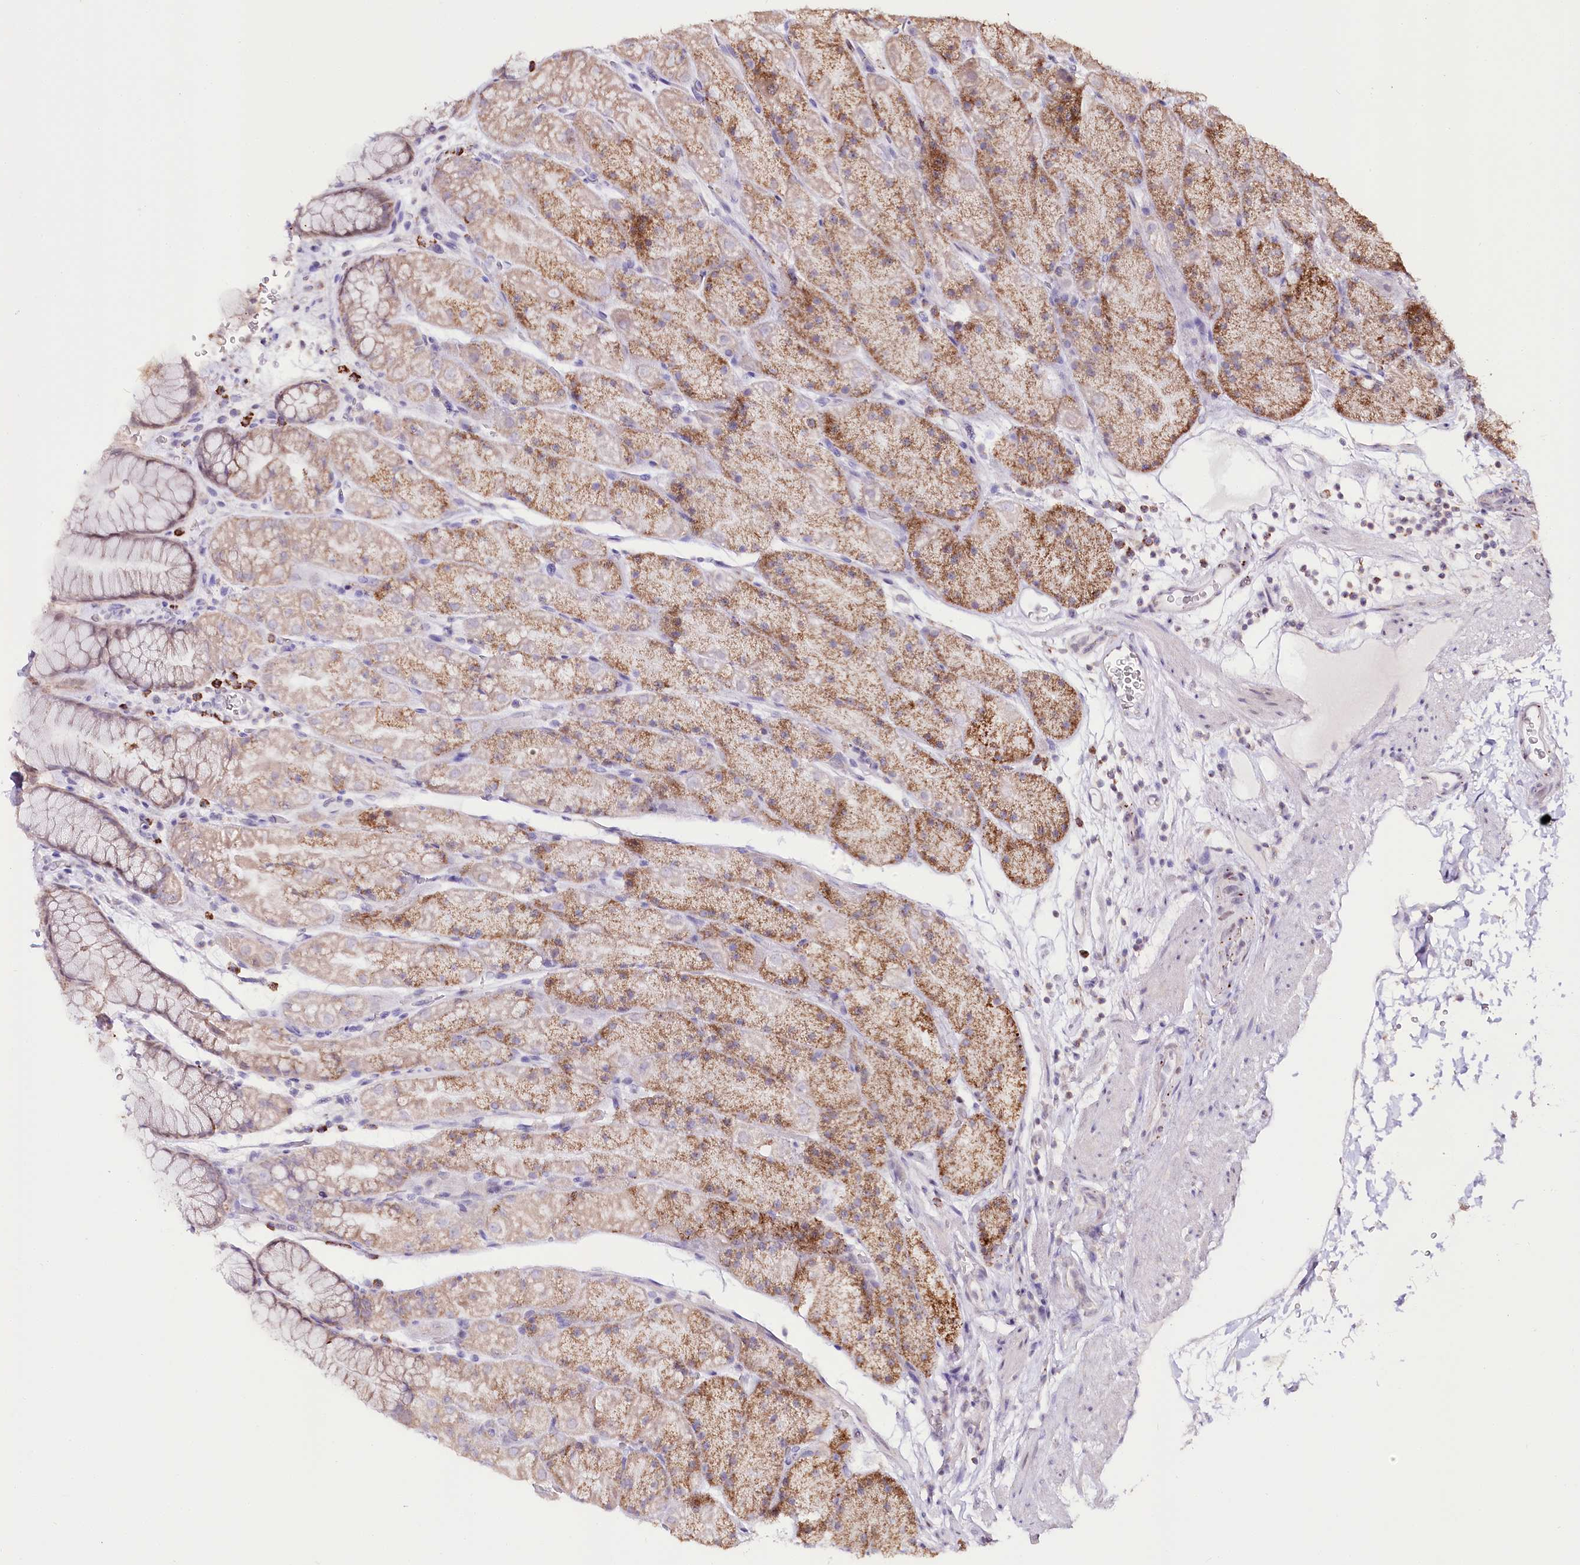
{"staining": {"intensity": "moderate", "quantity": "25%-75%", "location": "cytoplasmic/membranous"}, "tissue": "stomach", "cell_type": "Glandular cells", "image_type": "normal", "snomed": [{"axis": "morphology", "description": "Normal tissue, NOS"}, {"axis": "topography", "description": "Stomach, upper"}, {"axis": "topography", "description": "Stomach, lower"}], "caption": "Immunohistochemistry of benign stomach exhibits medium levels of moderate cytoplasmic/membranous expression in approximately 25%-75% of glandular cells.", "gene": "CARD19", "patient": {"sex": "male", "age": 67}}